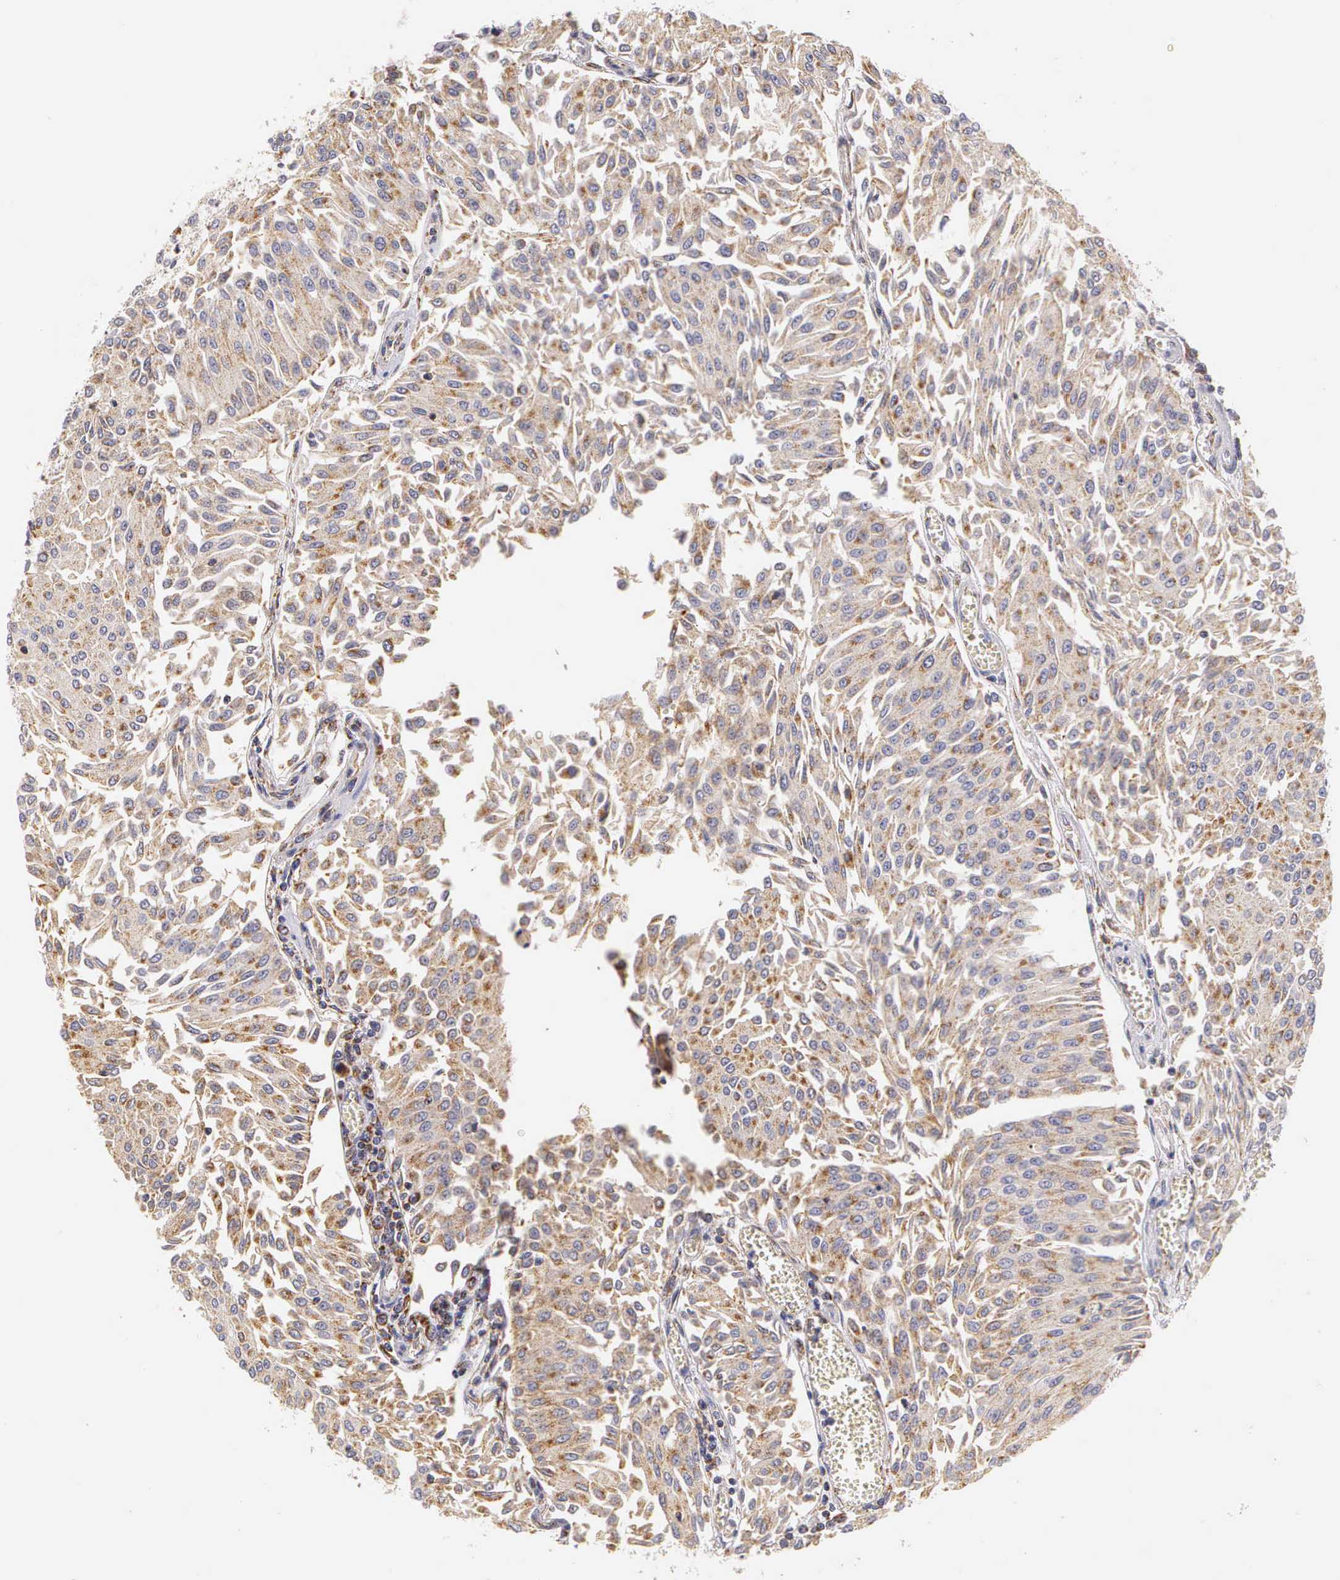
{"staining": {"intensity": "weak", "quantity": "25%-75%", "location": "cytoplasmic/membranous"}, "tissue": "urothelial cancer", "cell_type": "Tumor cells", "image_type": "cancer", "snomed": [{"axis": "morphology", "description": "Urothelial carcinoma, Low grade"}, {"axis": "topography", "description": "Urinary bladder"}], "caption": "This micrograph displays immunohistochemistry (IHC) staining of low-grade urothelial carcinoma, with low weak cytoplasmic/membranous staining in about 25%-75% of tumor cells.", "gene": "ESR1", "patient": {"sex": "male", "age": 86}}